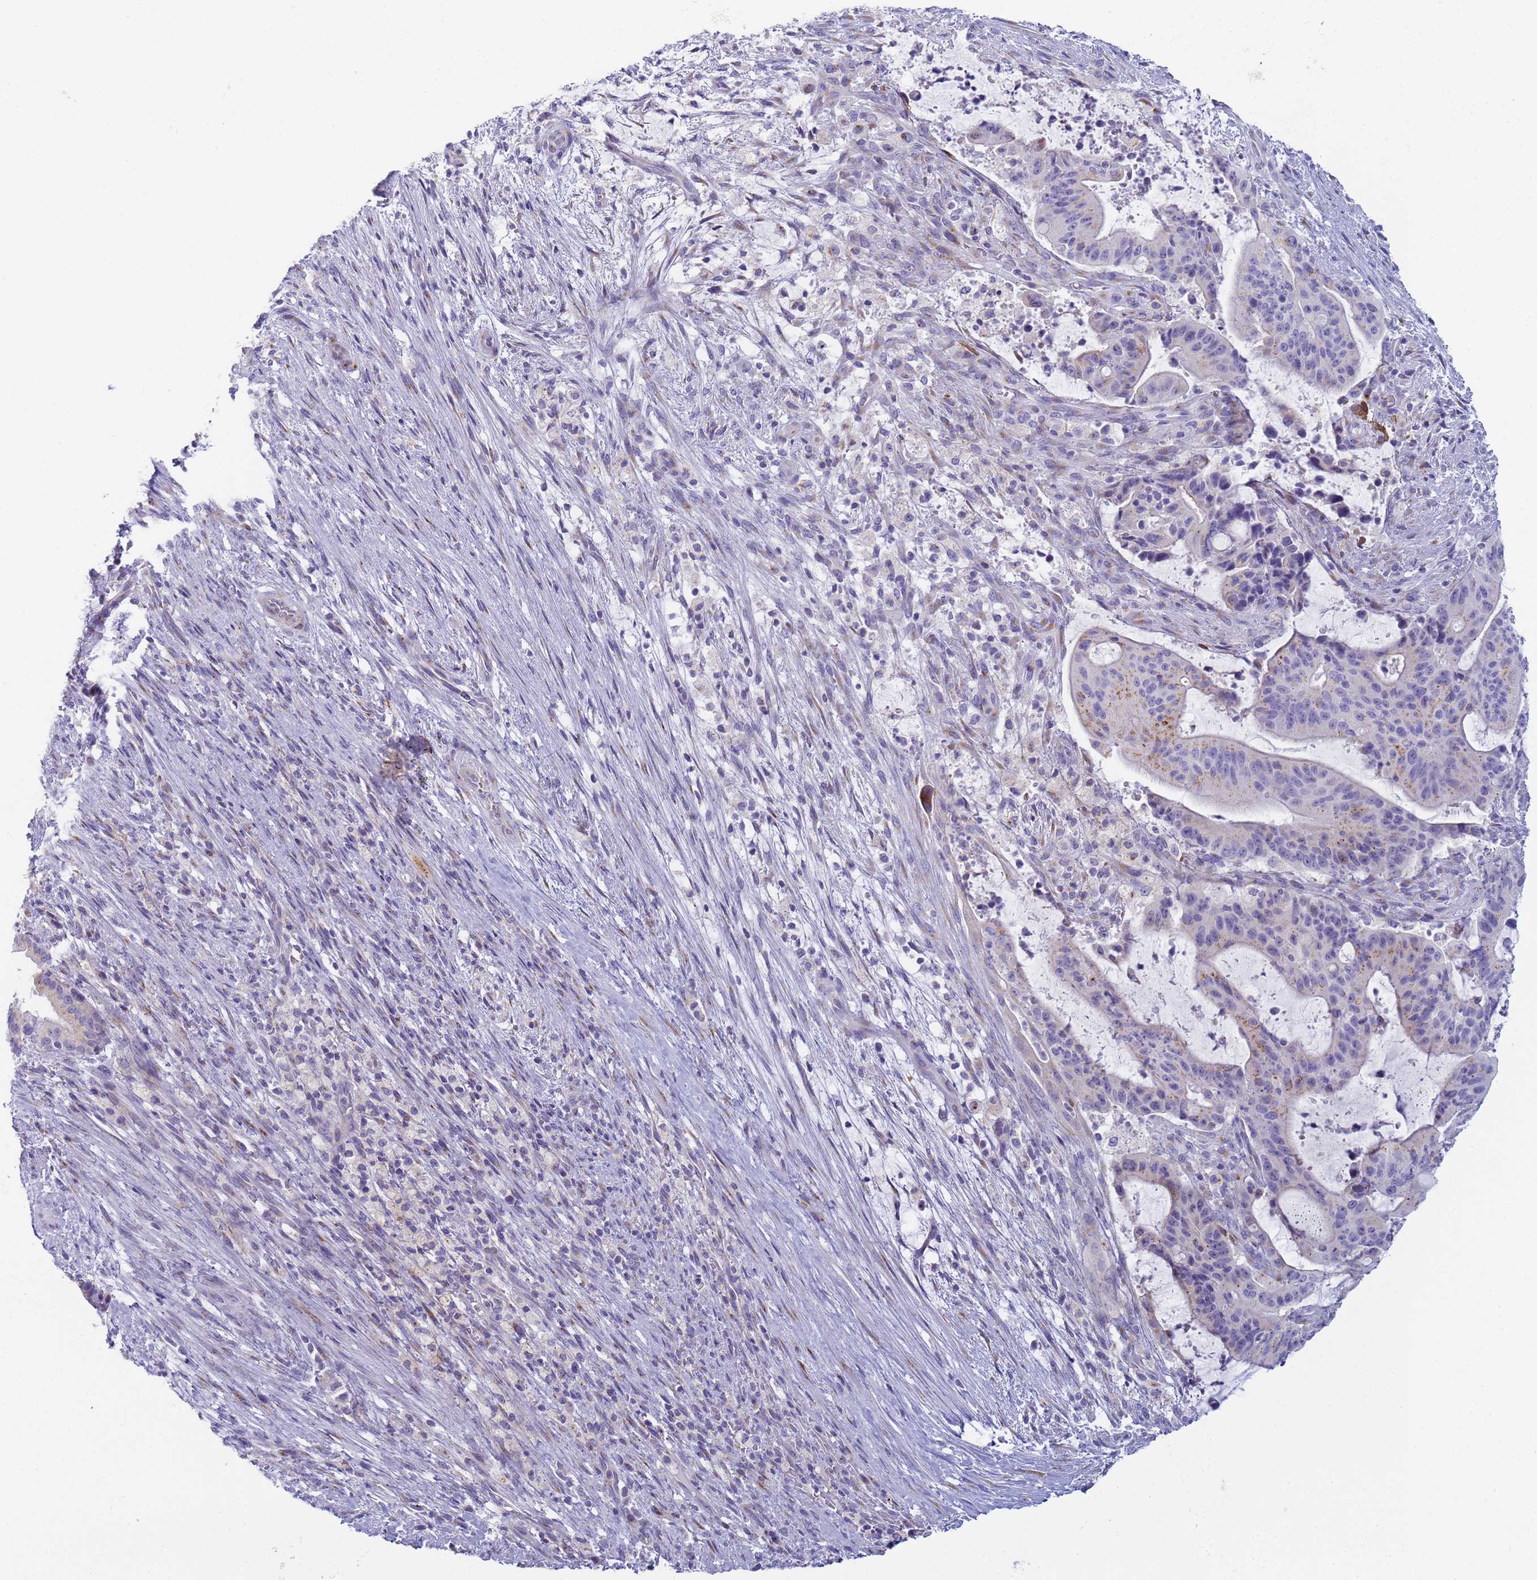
{"staining": {"intensity": "moderate", "quantity": "<25%", "location": "cytoplasmic/membranous"}, "tissue": "liver cancer", "cell_type": "Tumor cells", "image_type": "cancer", "snomed": [{"axis": "morphology", "description": "Normal tissue, NOS"}, {"axis": "morphology", "description": "Cholangiocarcinoma"}, {"axis": "topography", "description": "Liver"}, {"axis": "topography", "description": "Peripheral nerve tissue"}], "caption": "Protein staining displays moderate cytoplasmic/membranous expression in approximately <25% of tumor cells in liver cancer (cholangiocarcinoma).", "gene": "CR1", "patient": {"sex": "female", "age": 73}}